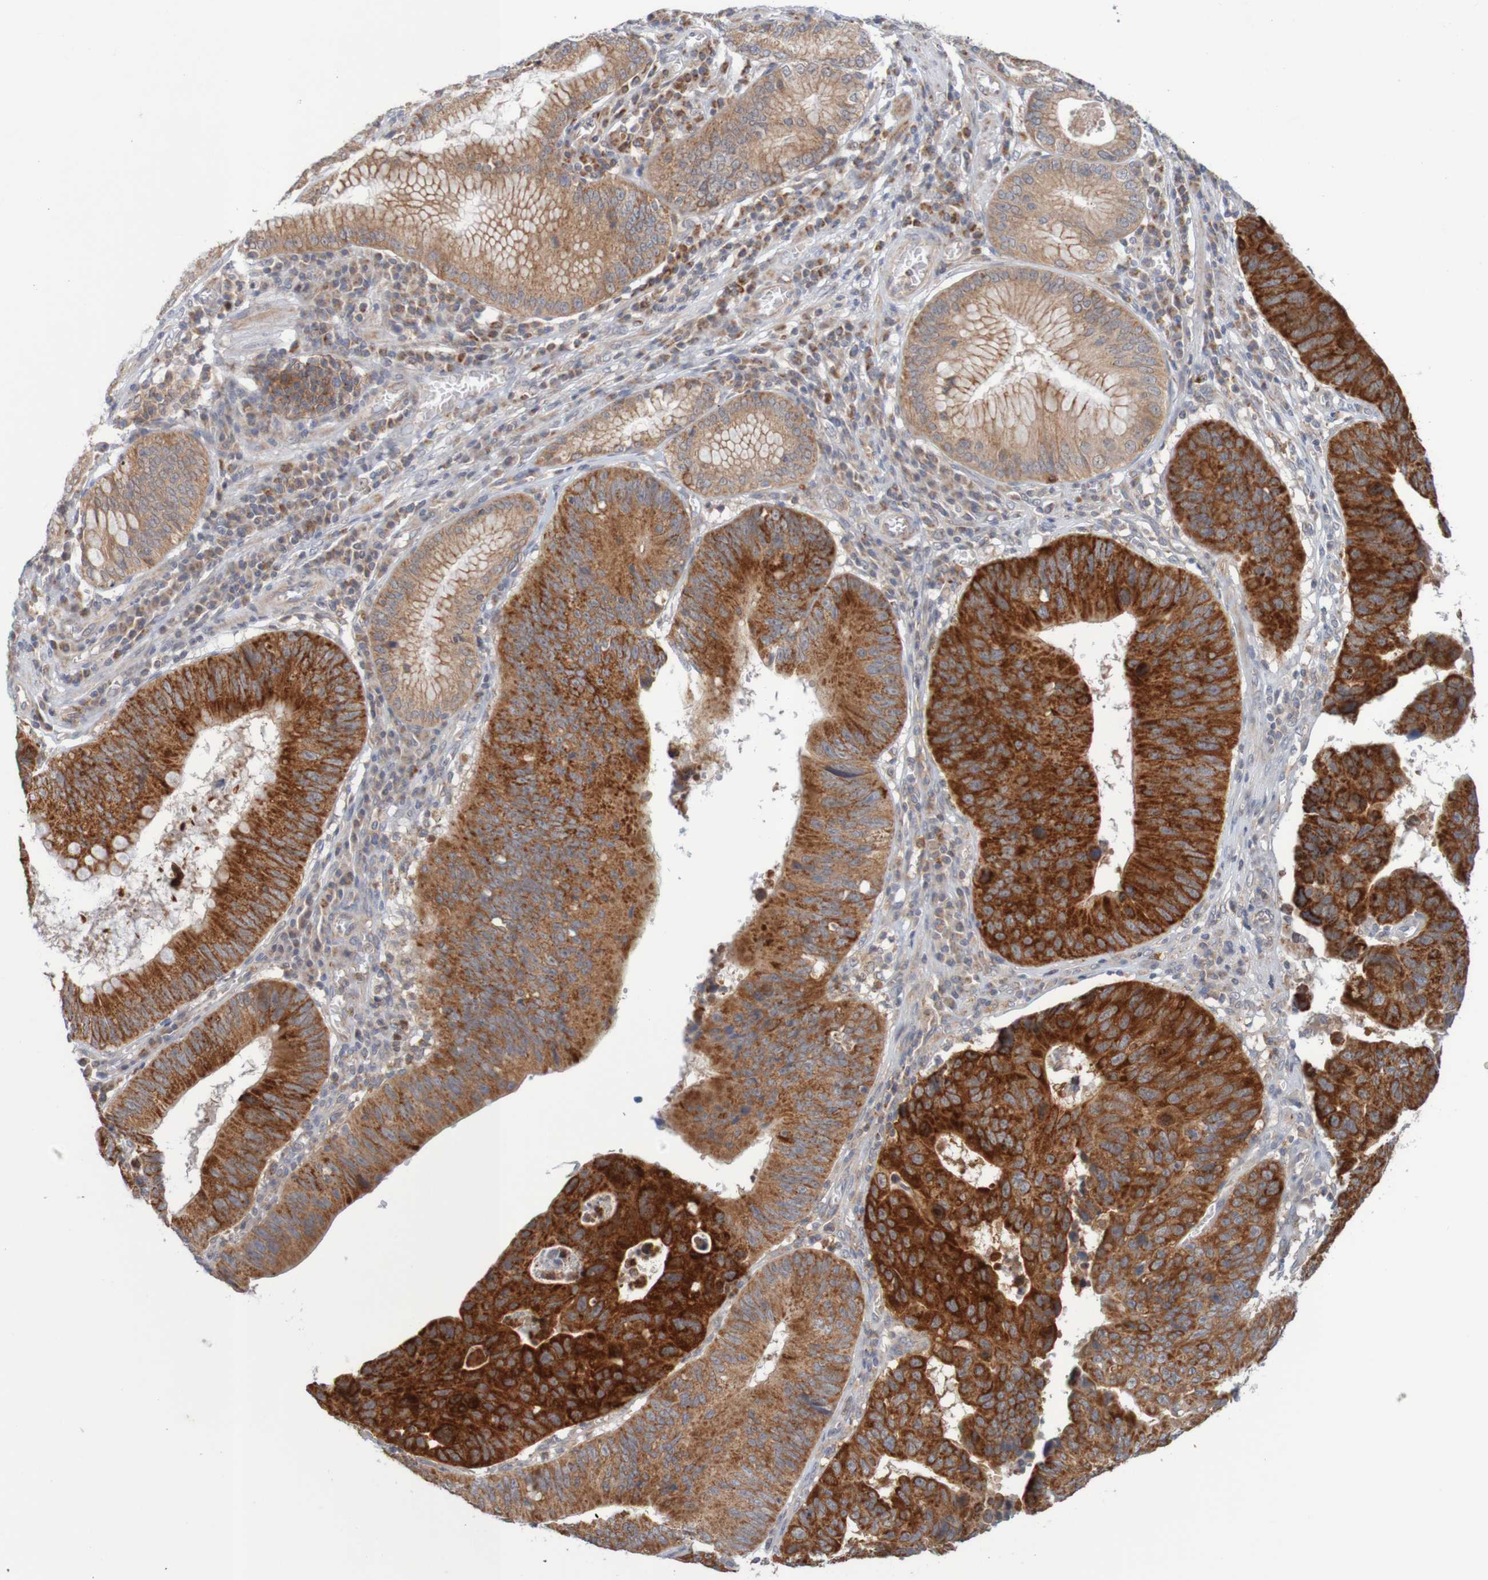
{"staining": {"intensity": "strong", "quantity": ">75%", "location": "cytoplasmic/membranous"}, "tissue": "stomach cancer", "cell_type": "Tumor cells", "image_type": "cancer", "snomed": [{"axis": "morphology", "description": "Adenocarcinoma, NOS"}, {"axis": "topography", "description": "Stomach"}], "caption": "Adenocarcinoma (stomach) stained for a protein (brown) displays strong cytoplasmic/membranous positive staining in about >75% of tumor cells.", "gene": "NAV2", "patient": {"sex": "male", "age": 59}}